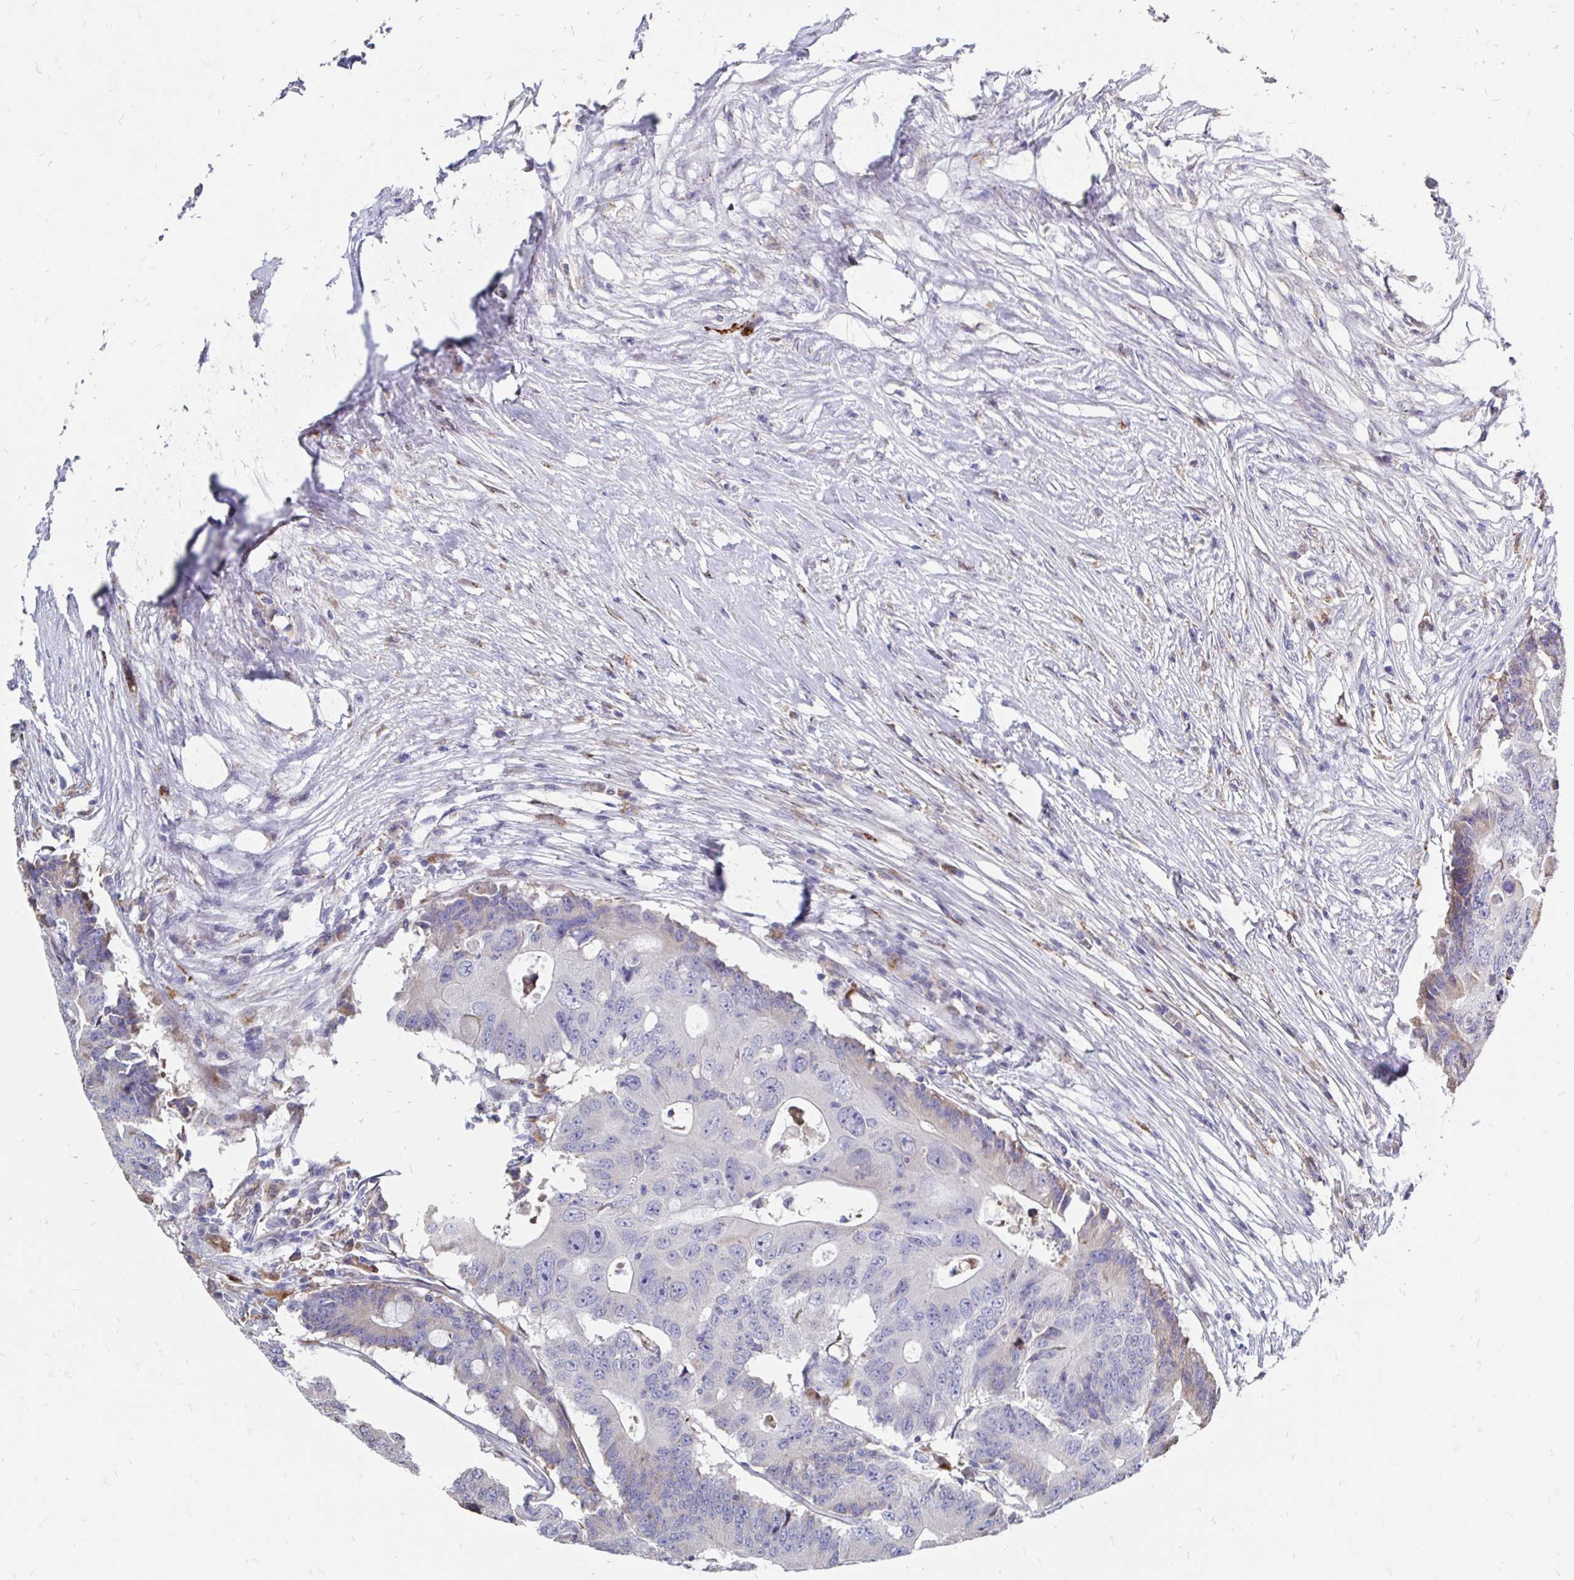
{"staining": {"intensity": "negative", "quantity": "none", "location": "none"}, "tissue": "colorectal cancer", "cell_type": "Tumor cells", "image_type": "cancer", "snomed": [{"axis": "morphology", "description": "Adenocarcinoma, NOS"}, {"axis": "topography", "description": "Colon"}], "caption": "Histopathology image shows no significant protein staining in tumor cells of colorectal adenocarcinoma.", "gene": "CDKL1", "patient": {"sex": "male", "age": 71}}